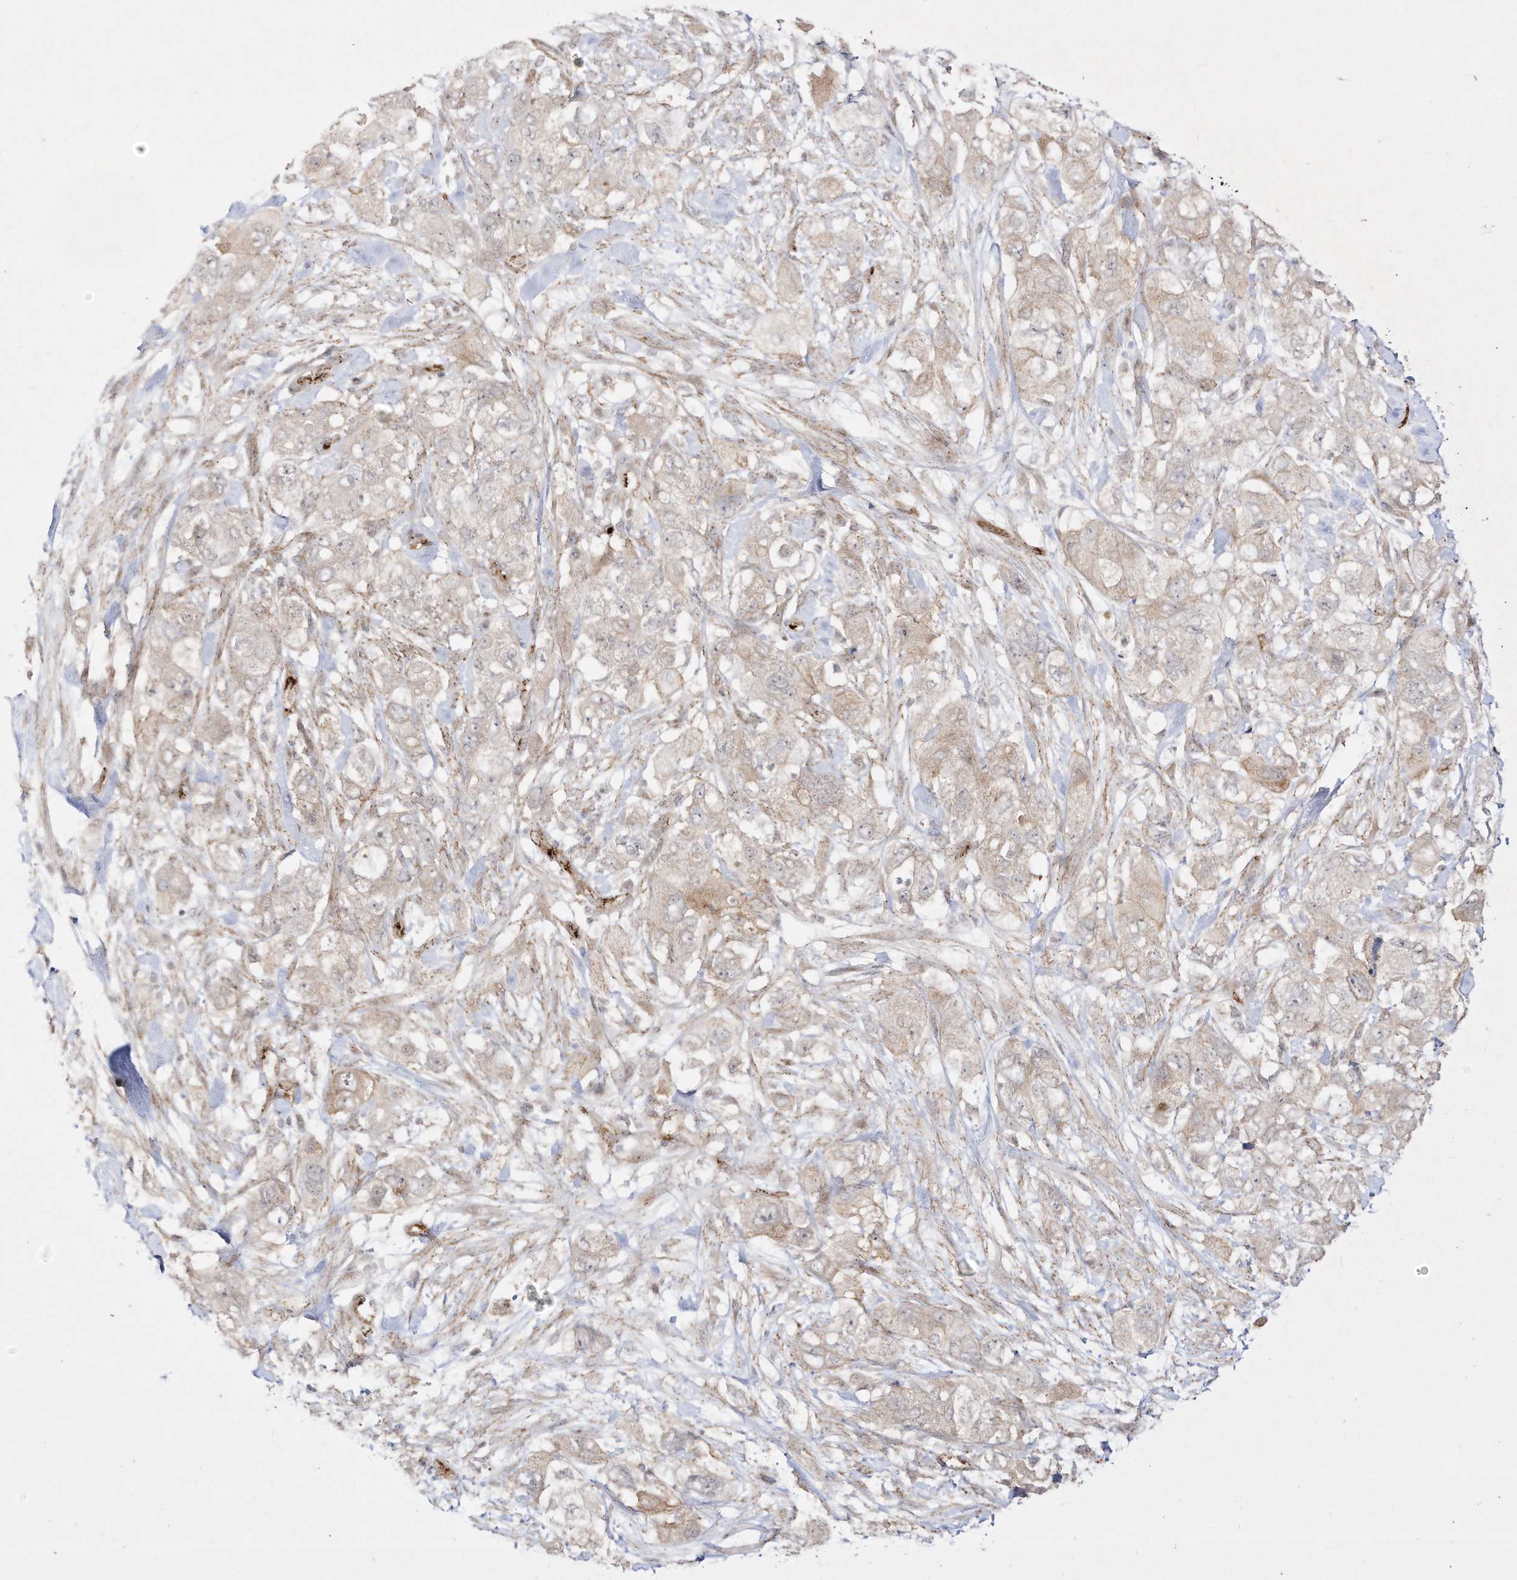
{"staining": {"intensity": "weak", "quantity": "<25%", "location": "cytoplasmic/membranous"}, "tissue": "pancreatic cancer", "cell_type": "Tumor cells", "image_type": "cancer", "snomed": [{"axis": "morphology", "description": "Adenocarcinoma, NOS"}, {"axis": "topography", "description": "Pancreas"}], "caption": "The micrograph demonstrates no significant expression in tumor cells of pancreatic adenocarcinoma.", "gene": "ZGRF1", "patient": {"sex": "female", "age": 73}}